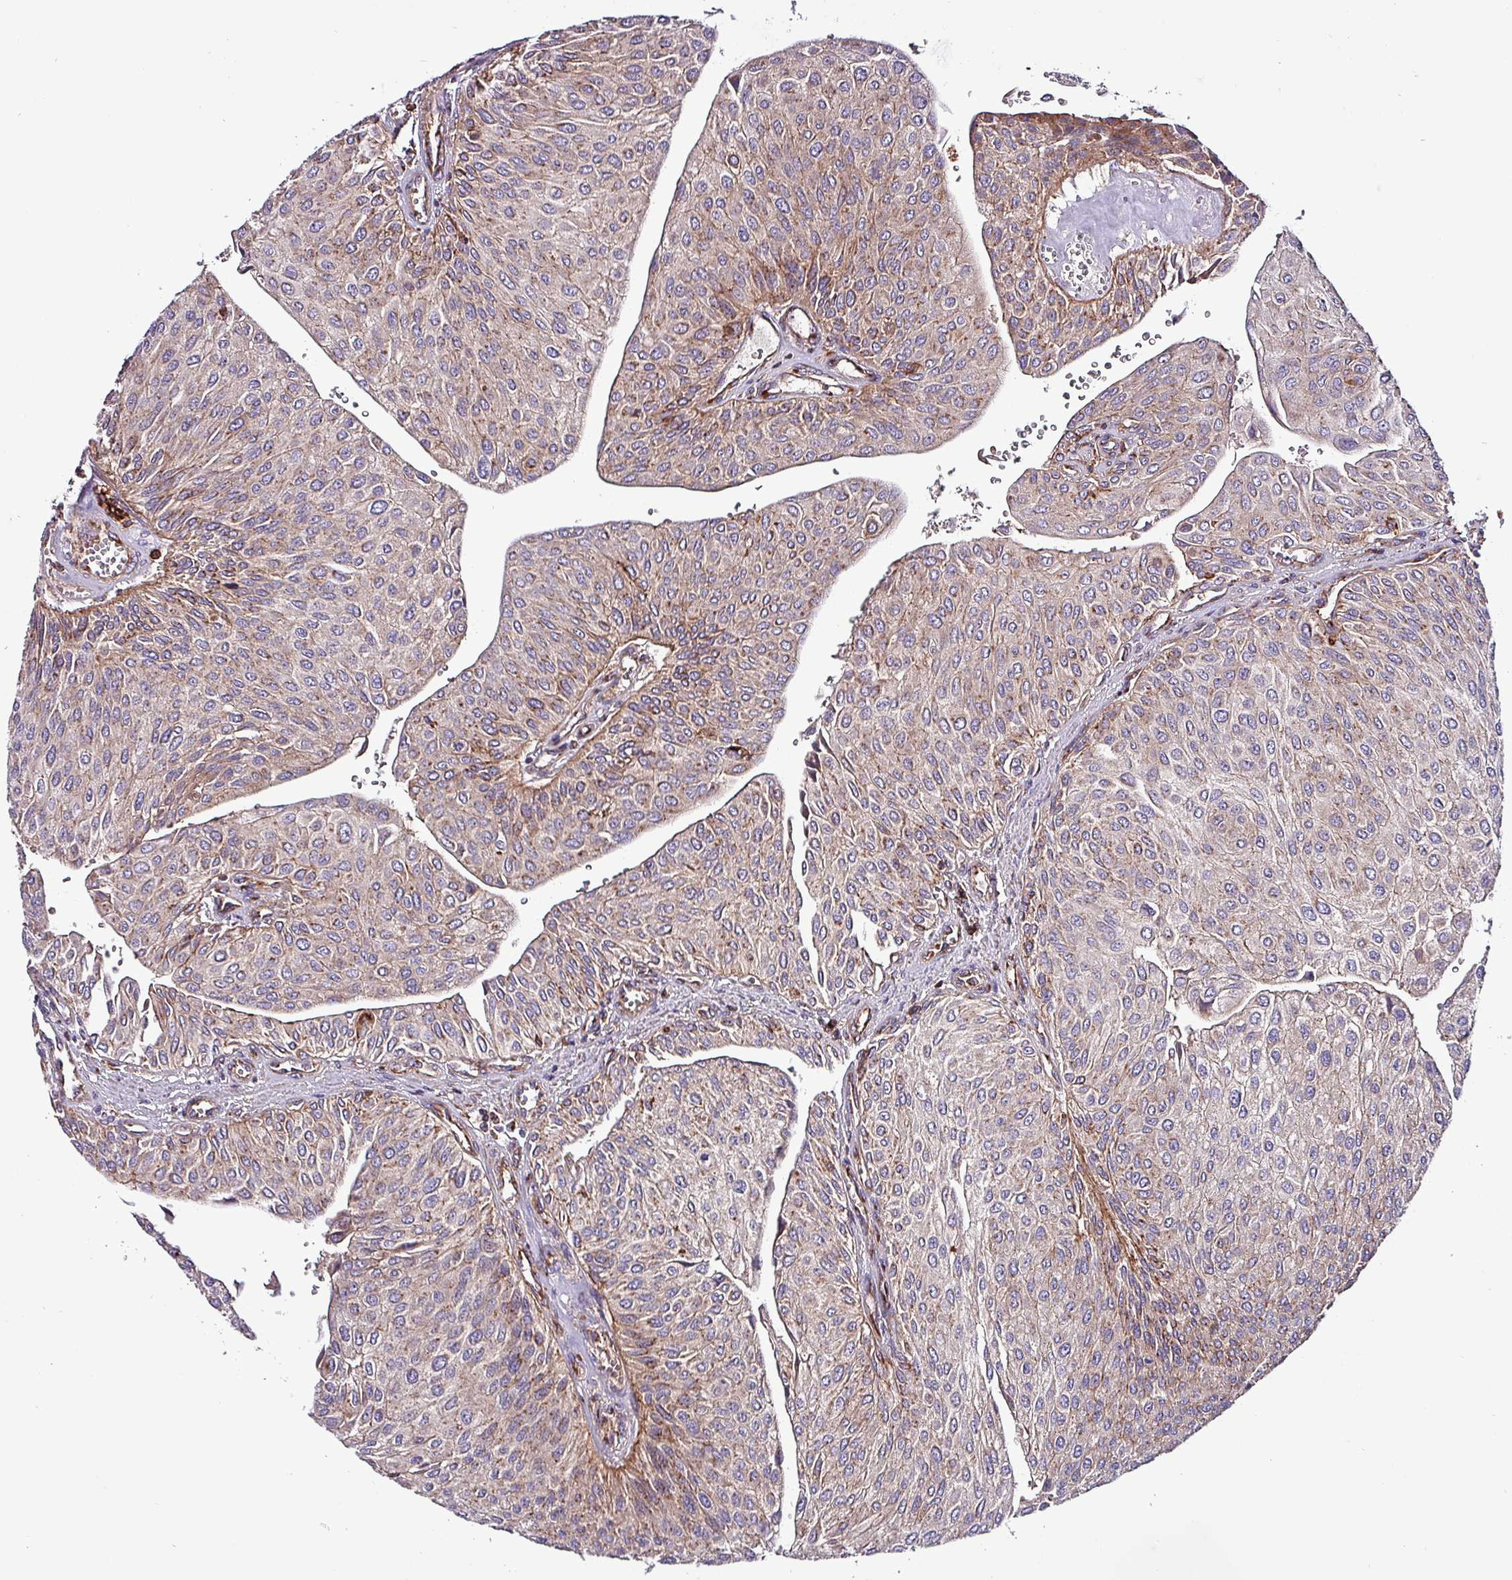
{"staining": {"intensity": "moderate", "quantity": "25%-75%", "location": "cytoplasmic/membranous"}, "tissue": "urothelial cancer", "cell_type": "Tumor cells", "image_type": "cancer", "snomed": [{"axis": "morphology", "description": "Urothelial carcinoma, NOS"}, {"axis": "topography", "description": "Urinary bladder"}], "caption": "Immunohistochemistry (DAB (3,3'-diaminobenzidine)) staining of transitional cell carcinoma demonstrates moderate cytoplasmic/membranous protein staining in approximately 25%-75% of tumor cells. (DAB IHC with brightfield microscopy, high magnification).", "gene": "VAMP4", "patient": {"sex": "male", "age": 67}}